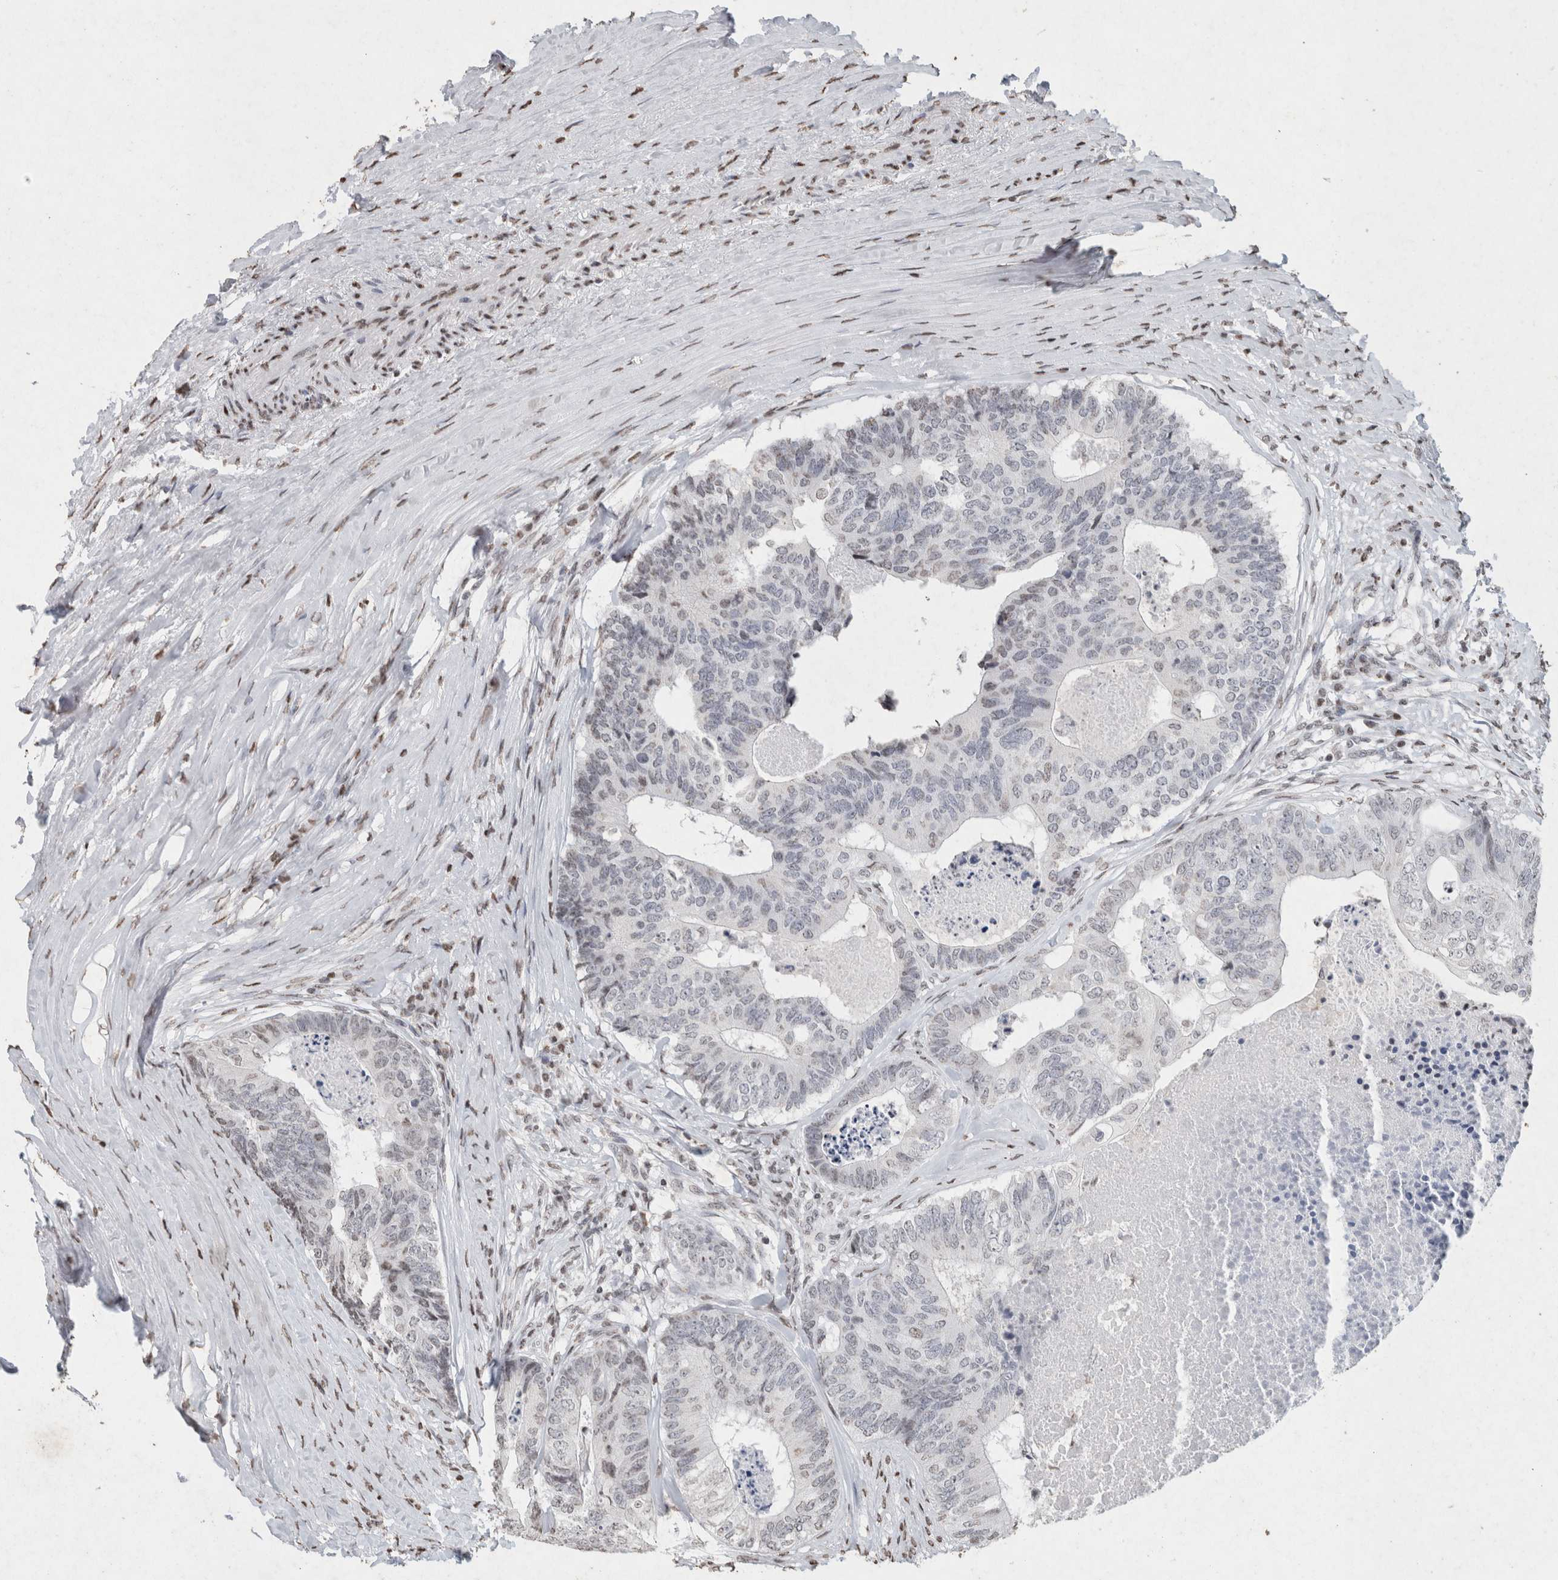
{"staining": {"intensity": "weak", "quantity": "<25%", "location": "nuclear"}, "tissue": "colorectal cancer", "cell_type": "Tumor cells", "image_type": "cancer", "snomed": [{"axis": "morphology", "description": "Adenocarcinoma, NOS"}, {"axis": "topography", "description": "Colon"}], "caption": "High magnification brightfield microscopy of colorectal adenocarcinoma stained with DAB (3,3'-diaminobenzidine) (brown) and counterstained with hematoxylin (blue): tumor cells show no significant staining. Nuclei are stained in blue.", "gene": "CNTN1", "patient": {"sex": "female", "age": 67}}